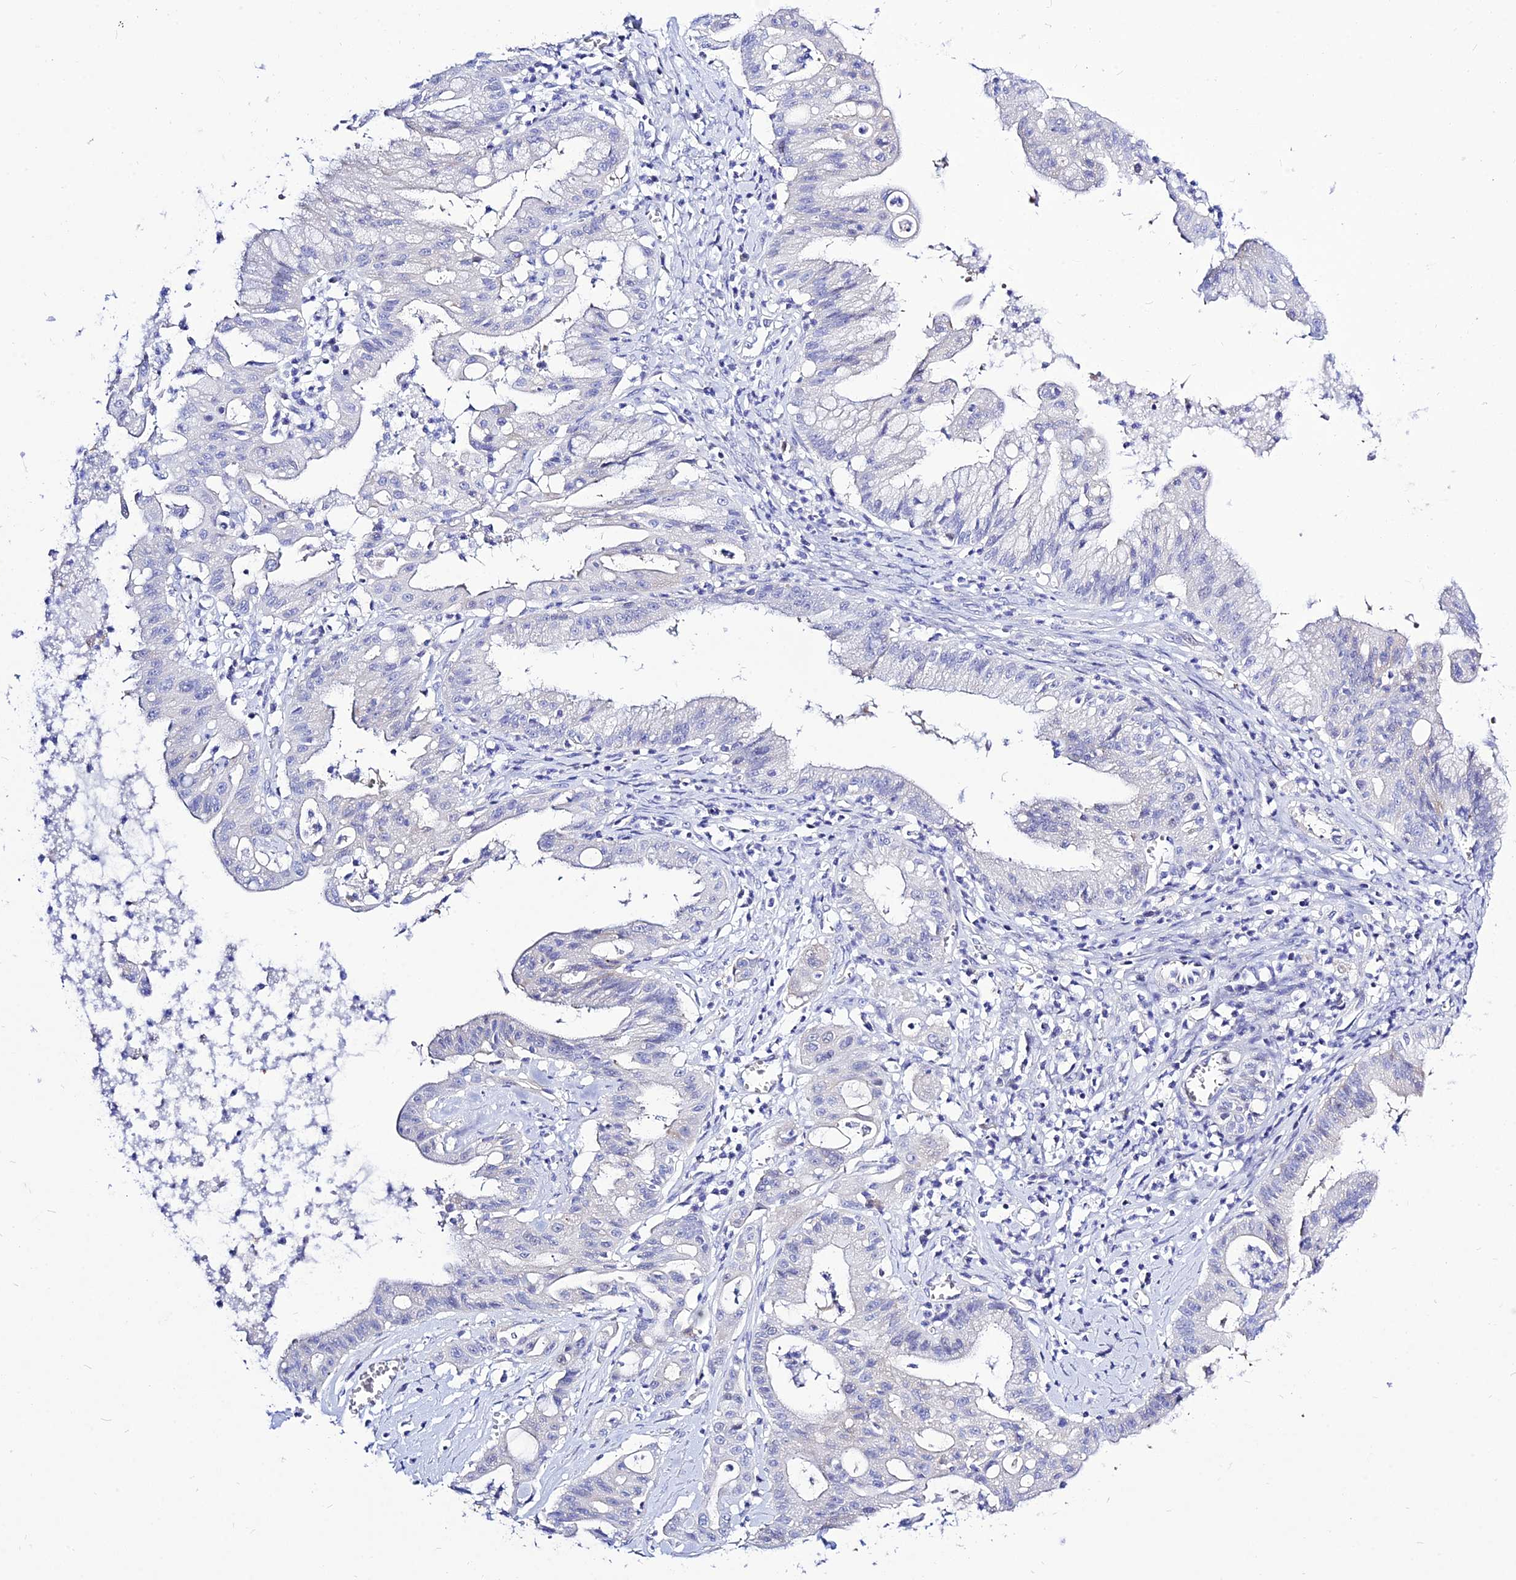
{"staining": {"intensity": "negative", "quantity": "none", "location": "none"}, "tissue": "ovarian cancer", "cell_type": "Tumor cells", "image_type": "cancer", "snomed": [{"axis": "morphology", "description": "Cystadenocarcinoma, mucinous, NOS"}, {"axis": "topography", "description": "Ovary"}], "caption": "This image is of ovarian cancer (mucinous cystadenocarcinoma) stained with immunohistochemistry (IHC) to label a protein in brown with the nuclei are counter-stained blue. There is no expression in tumor cells.", "gene": "DEFB107A", "patient": {"sex": "female", "age": 70}}